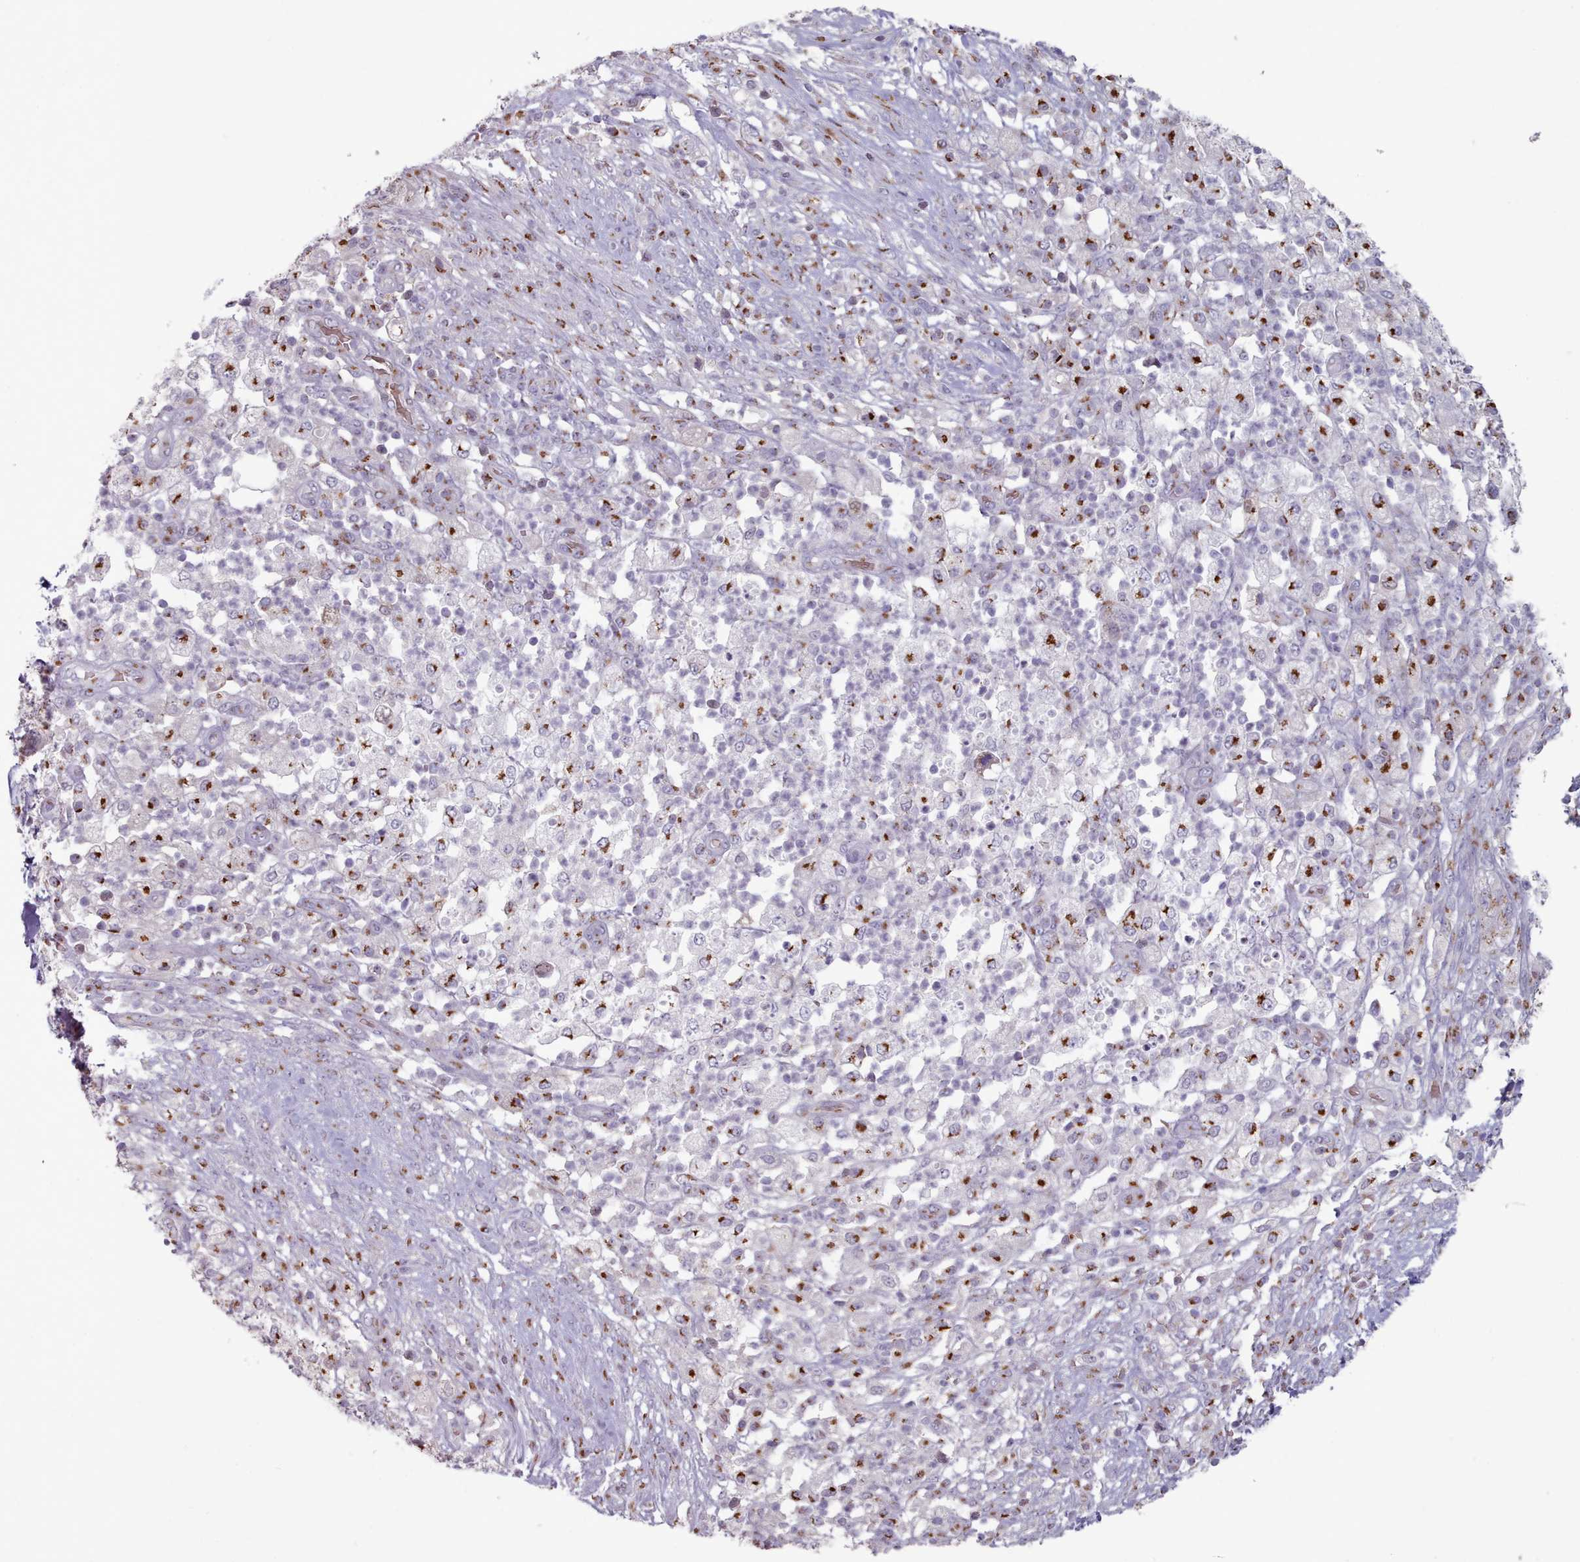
{"staining": {"intensity": "strong", "quantity": "25%-75%", "location": "cytoplasmic/membranous"}, "tissue": "pancreatic cancer", "cell_type": "Tumor cells", "image_type": "cancer", "snomed": [{"axis": "morphology", "description": "Adenocarcinoma, NOS"}, {"axis": "topography", "description": "Pancreas"}], "caption": "A photomicrograph showing strong cytoplasmic/membranous staining in approximately 25%-75% of tumor cells in pancreatic adenocarcinoma, as visualized by brown immunohistochemical staining.", "gene": "MAN1B1", "patient": {"sex": "female", "age": 72}}